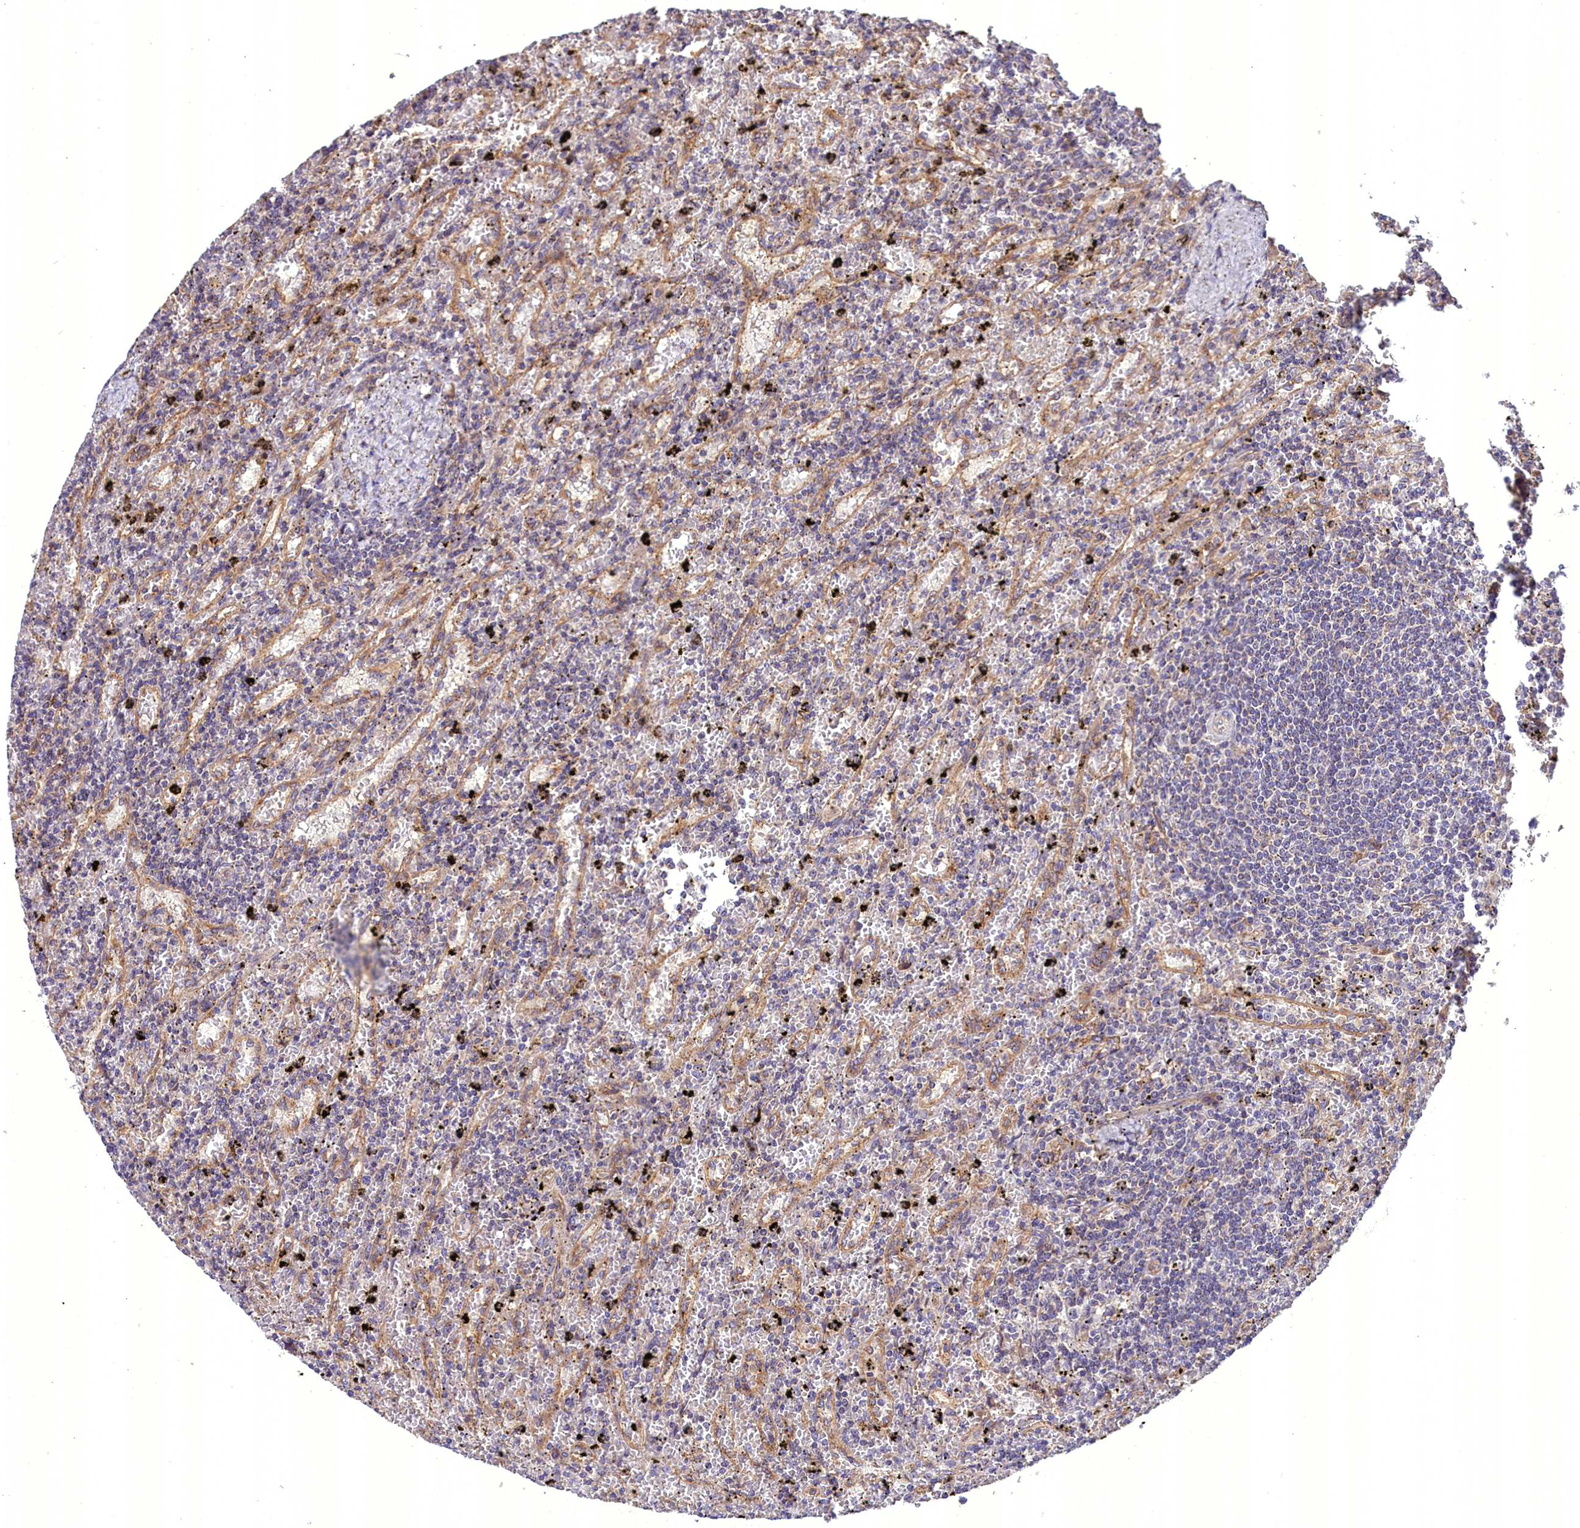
{"staining": {"intensity": "negative", "quantity": "none", "location": "none"}, "tissue": "lymphoma", "cell_type": "Tumor cells", "image_type": "cancer", "snomed": [{"axis": "morphology", "description": "Malignant lymphoma, non-Hodgkin's type, Low grade"}, {"axis": "topography", "description": "Spleen"}], "caption": "This is a histopathology image of IHC staining of malignant lymphoma, non-Hodgkin's type (low-grade), which shows no positivity in tumor cells. (Immunohistochemistry (ihc), brightfield microscopy, high magnification).", "gene": "DNAJB9", "patient": {"sex": "male", "age": 76}}